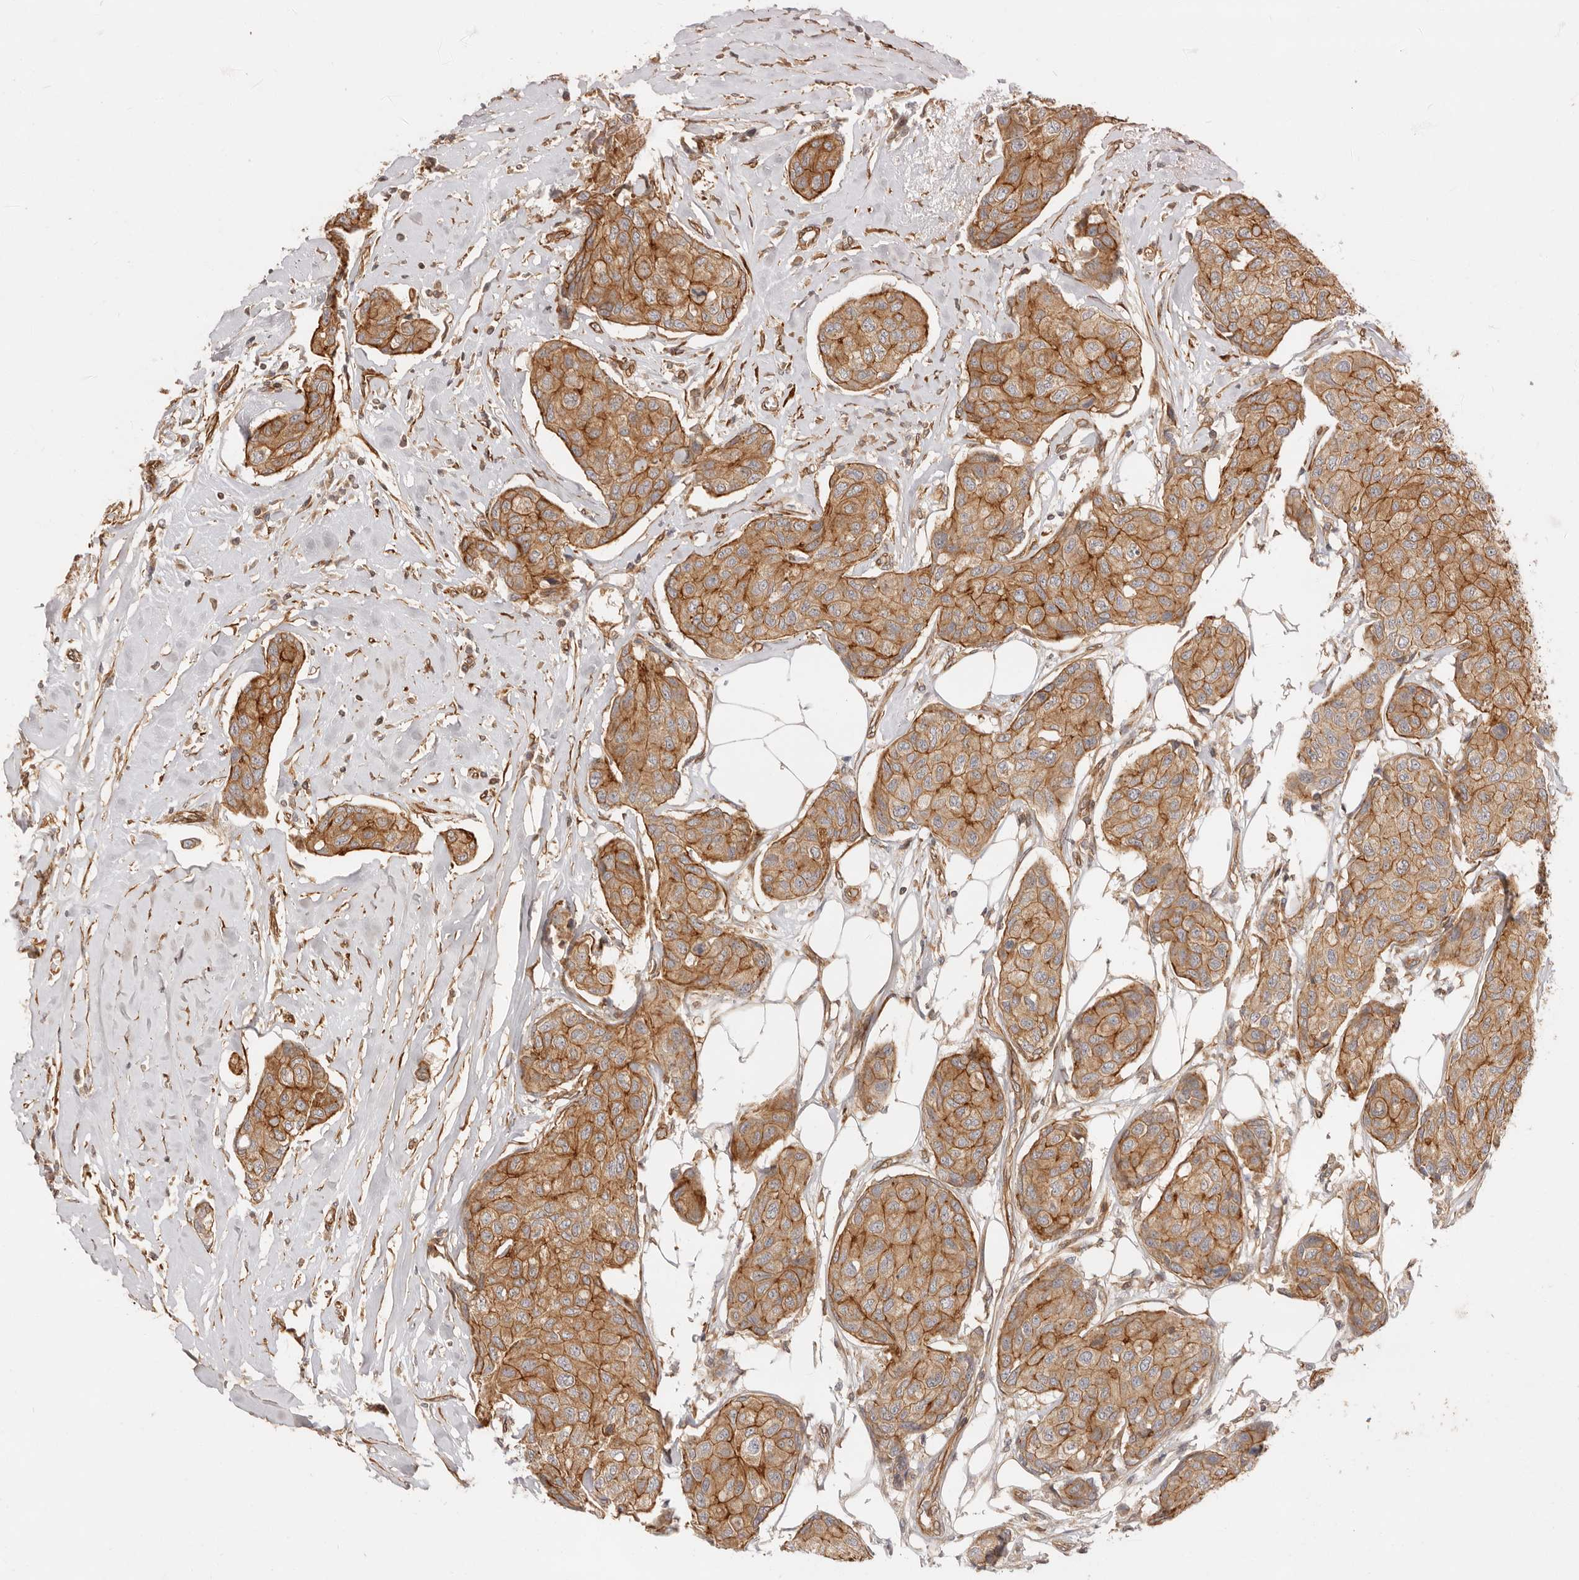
{"staining": {"intensity": "moderate", "quantity": ">75%", "location": "cytoplasmic/membranous"}, "tissue": "breast cancer", "cell_type": "Tumor cells", "image_type": "cancer", "snomed": [{"axis": "morphology", "description": "Duct carcinoma"}, {"axis": "topography", "description": "Breast"}], "caption": "A histopathology image of invasive ductal carcinoma (breast) stained for a protein displays moderate cytoplasmic/membranous brown staining in tumor cells. (DAB IHC, brown staining for protein, blue staining for nuclei).", "gene": "UFSP1", "patient": {"sex": "female", "age": 80}}